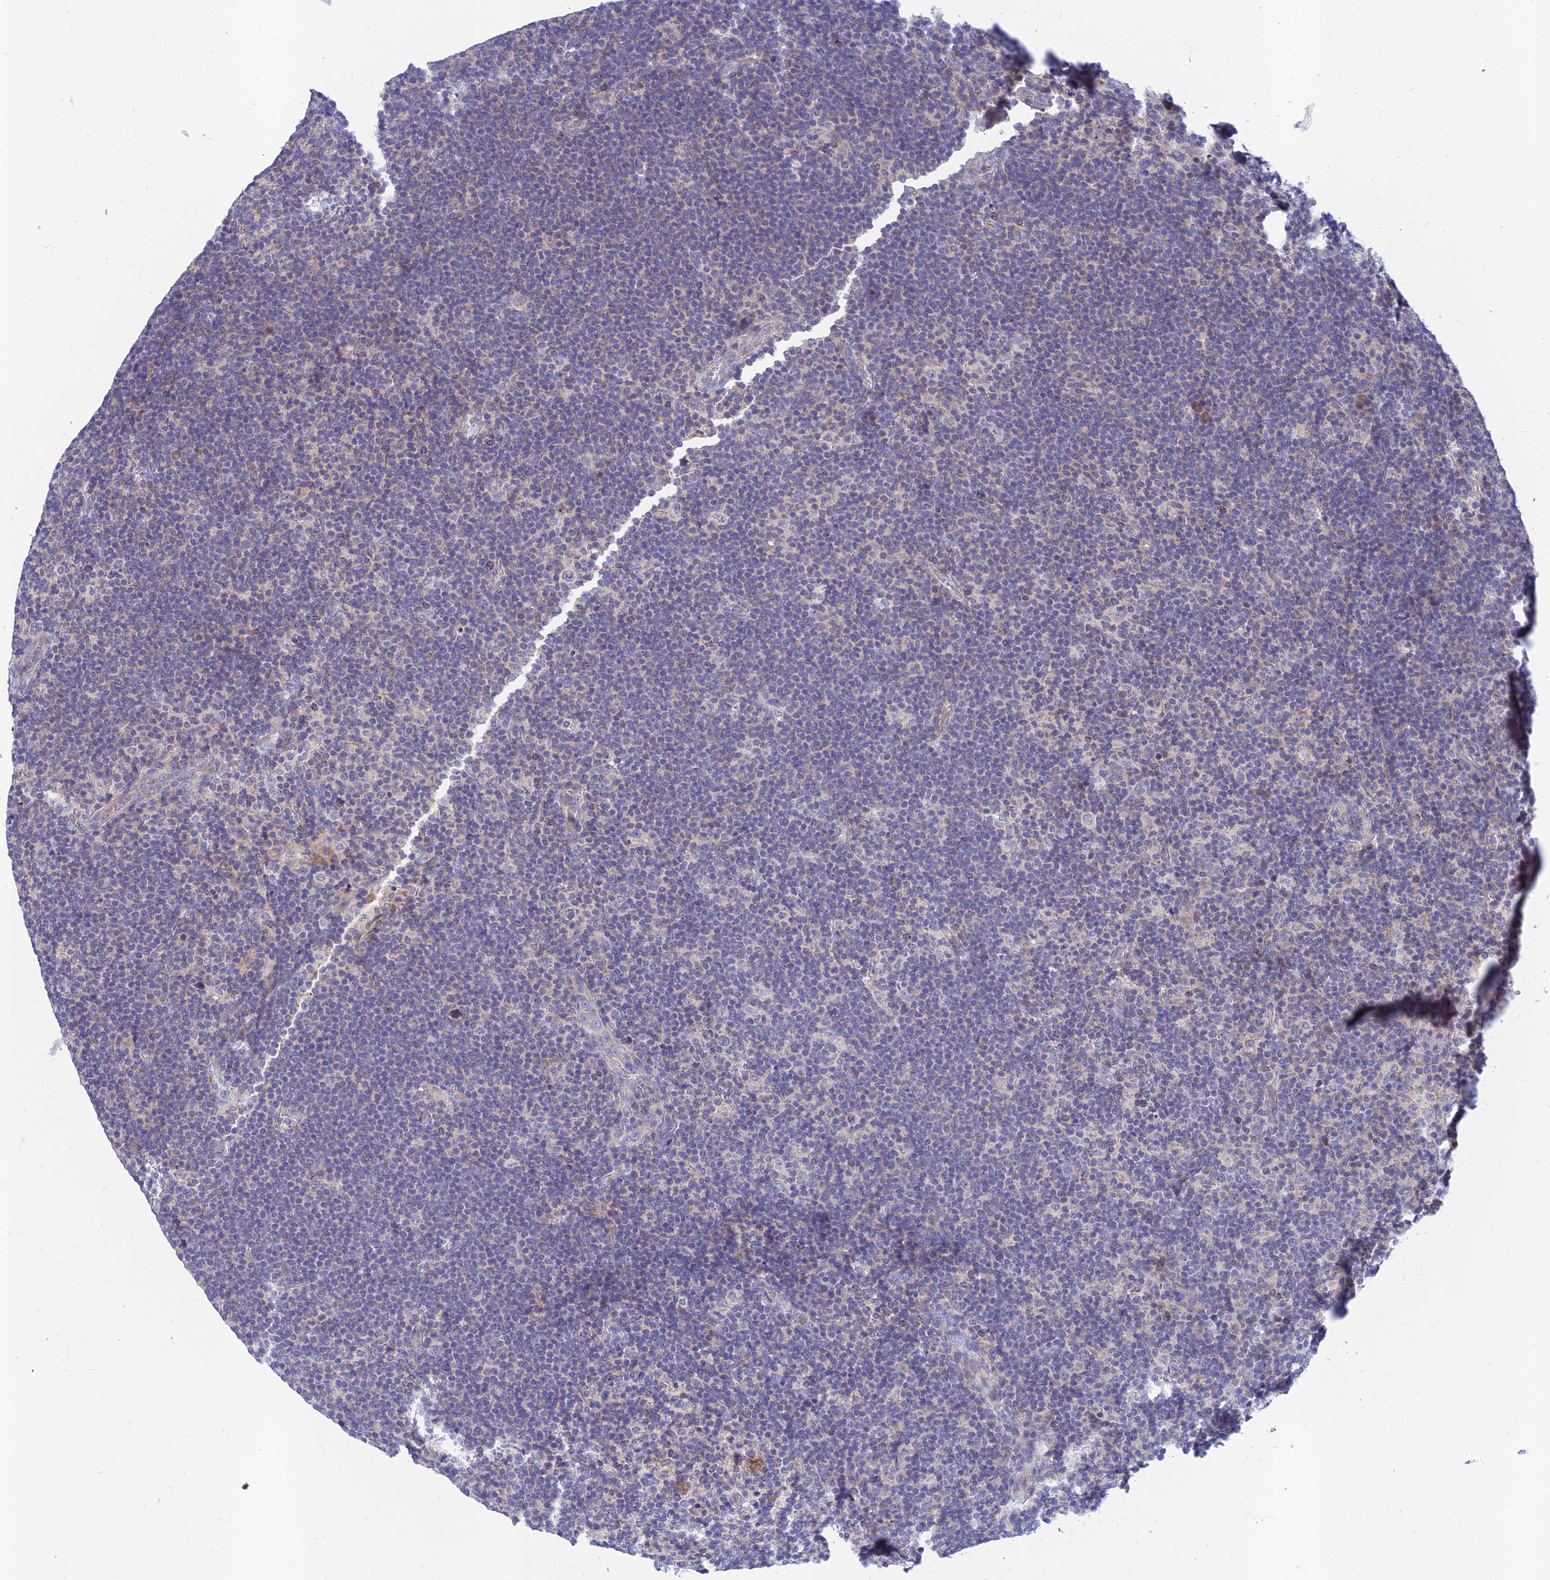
{"staining": {"intensity": "negative", "quantity": "none", "location": "none"}, "tissue": "lymphoma", "cell_type": "Tumor cells", "image_type": "cancer", "snomed": [{"axis": "morphology", "description": "Hodgkin's disease, NOS"}, {"axis": "topography", "description": "Lymph node"}], "caption": "Image shows no significant protein staining in tumor cells of Hodgkin's disease. Nuclei are stained in blue.", "gene": "CACNA1B", "patient": {"sex": "female", "age": 57}}